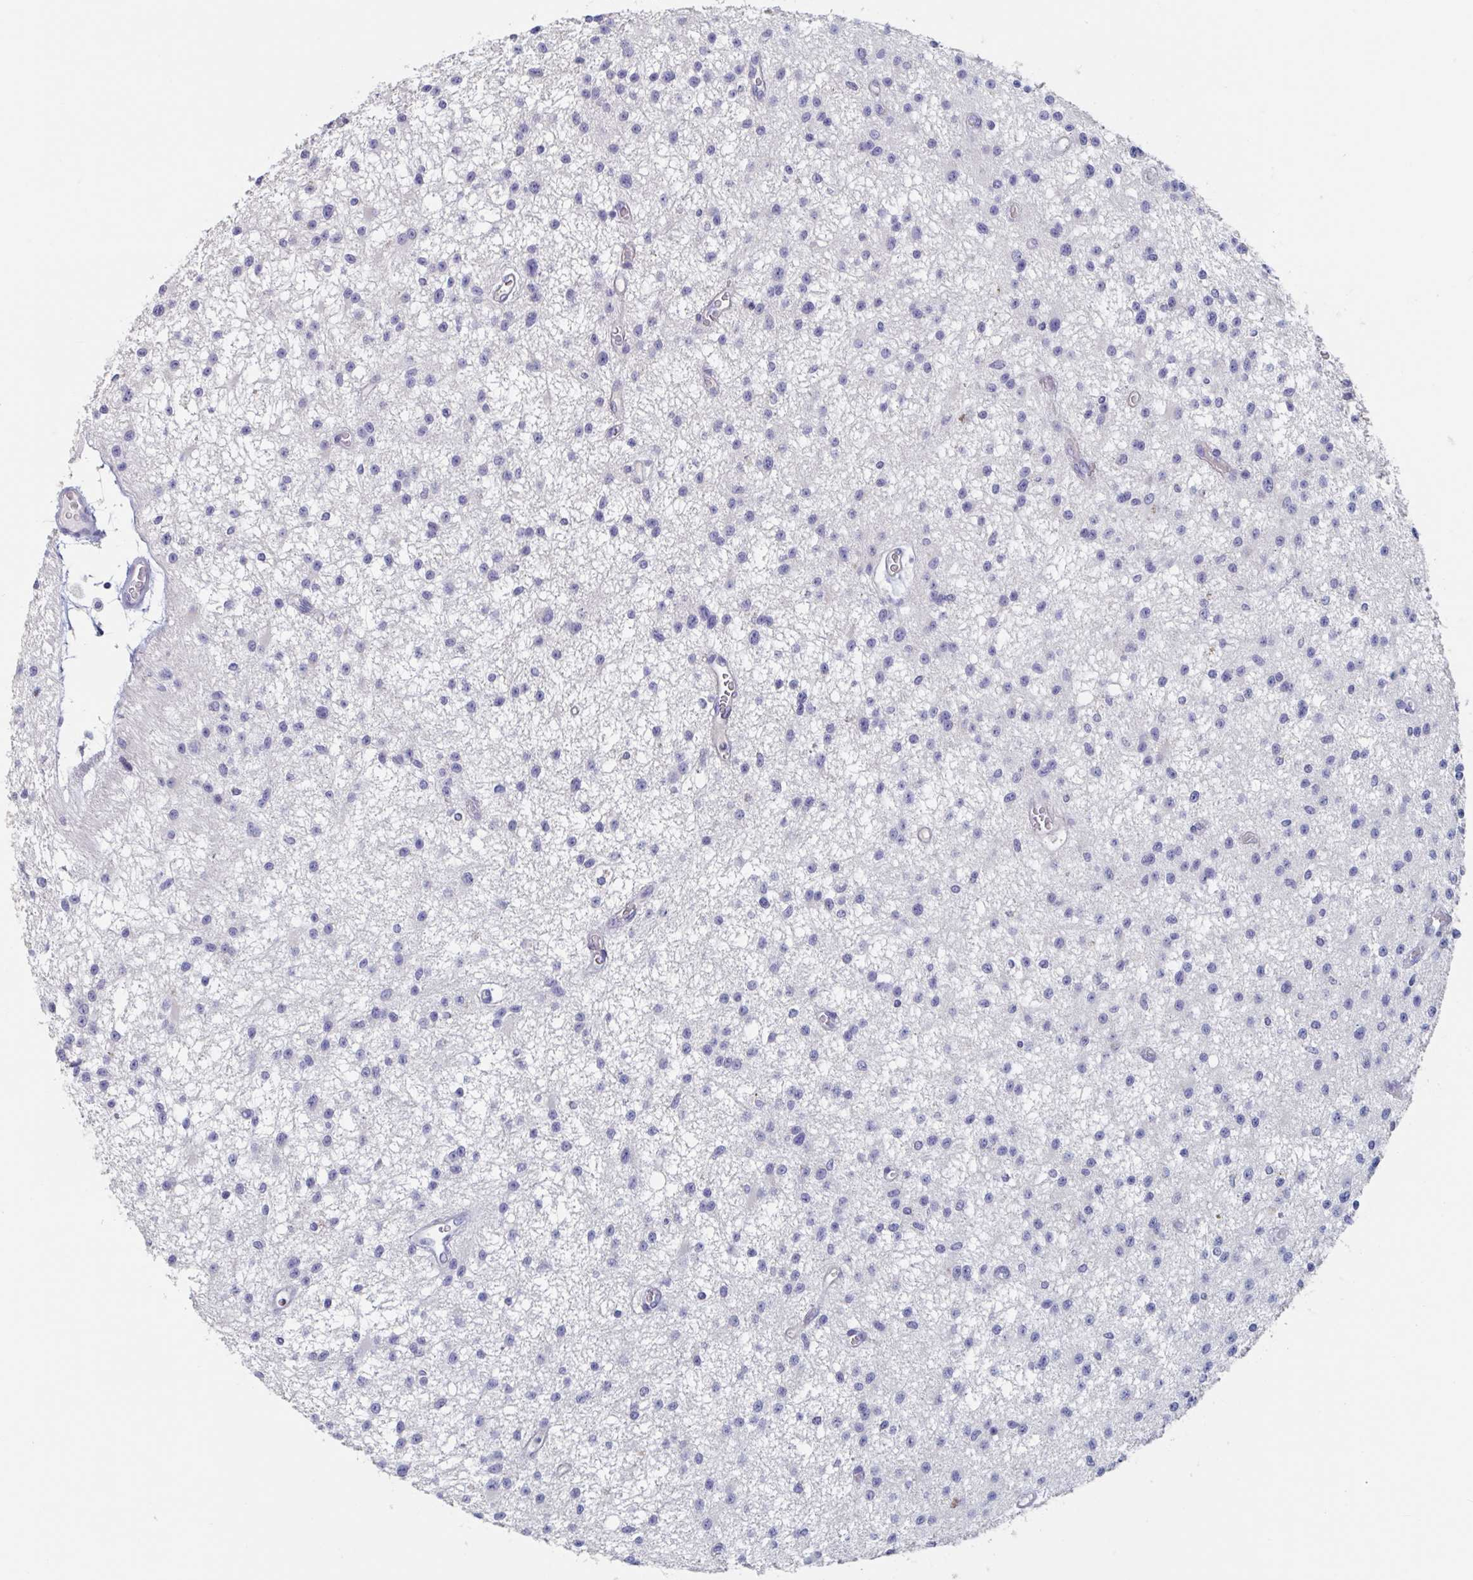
{"staining": {"intensity": "negative", "quantity": "none", "location": "none"}, "tissue": "glioma", "cell_type": "Tumor cells", "image_type": "cancer", "snomed": [{"axis": "morphology", "description": "Glioma, malignant, Low grade"}, {"axis": "topography", "description": "Brain"}], "caption": "Photomicrograph shows no significant protein positivity in tumor cells of glioma. Nuclei are stained in blue.", "gene": "ABHD16A", "patient": {"sex": "male", "age": 43}}